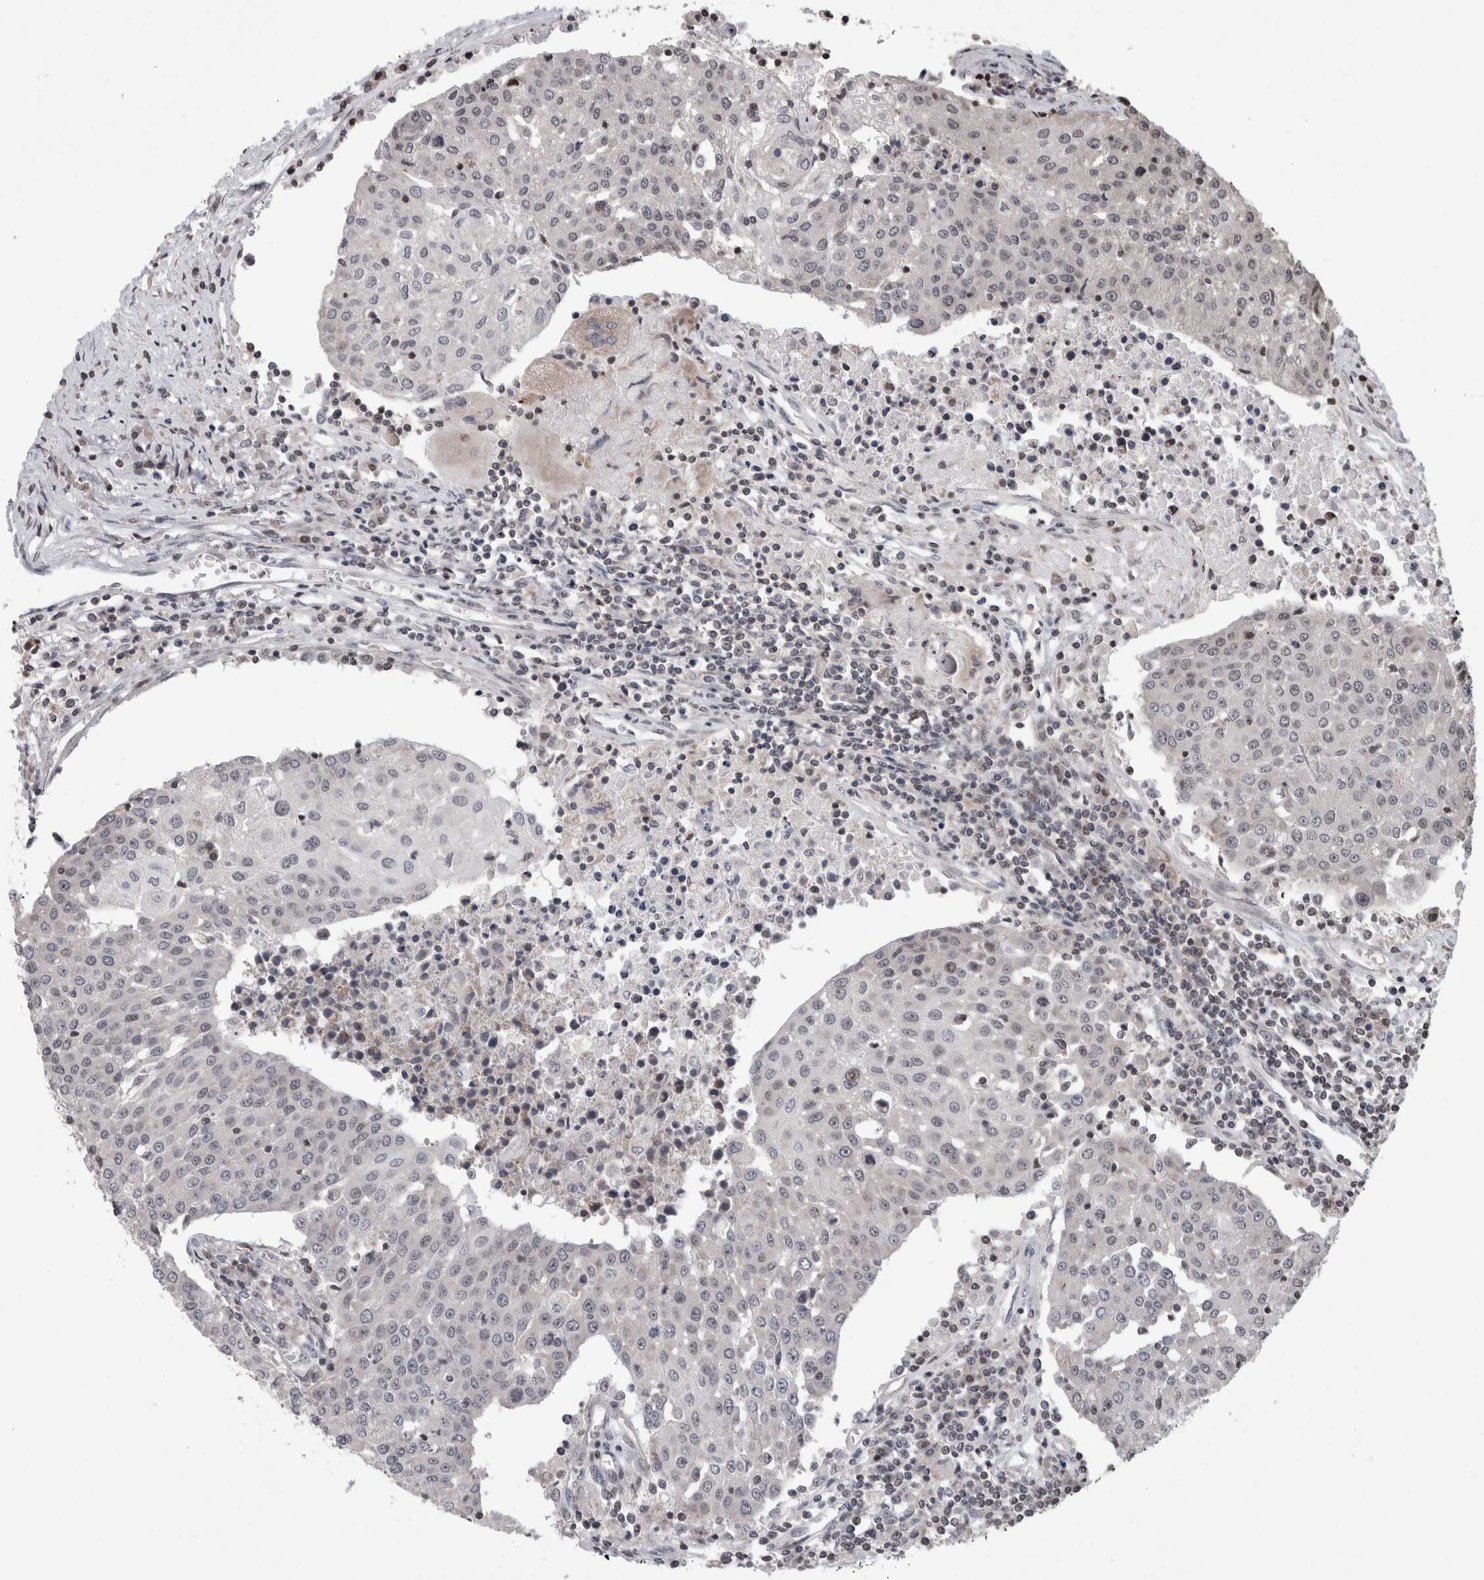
{"staining": {"intensity": "negative", "quantity": "none", "location": "none"}, "tissue": "urothelial cancer", "cell_type": "Tumor cells", "image_type": "cancer", "snomed": [{"axis": "morphology", "description": "Urothelial carcinoma, High grade"}, {"axis": "topography", "description": "Urinary bladder"}], "caption": "Immunohistochemistry of urothelial carcinoma (high-grade) shows no positivity in tumor cells.", "gene": "ZBTB11", "patient": {"sex": "female", "age": 85}}